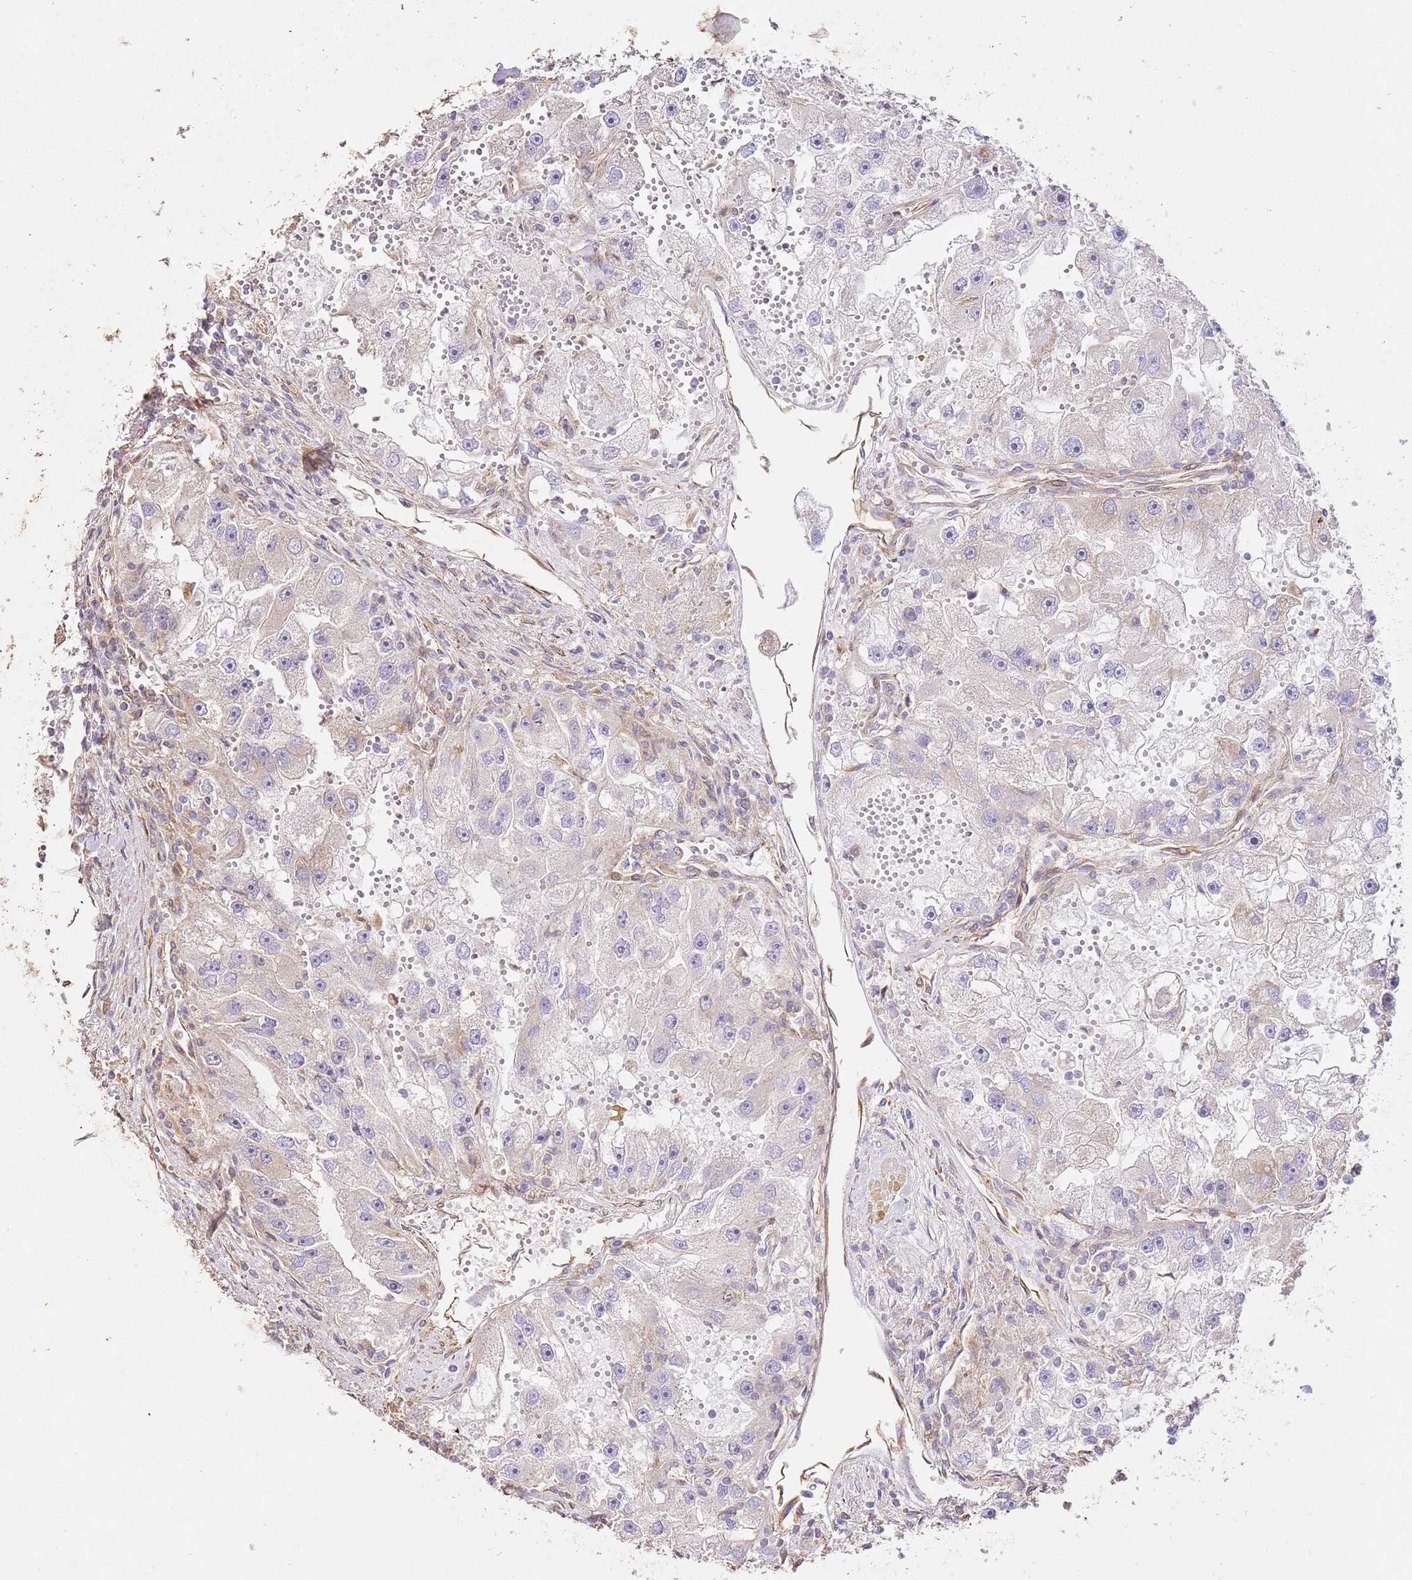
{"staining": {"intensity": "negative", "quantity": "none", "location": "none"}, "tissue": "renal cancer", "cell_type": "Tumor cells", "image_type": "cancer", "snomed": [{"axis": "morphology", "description": "Adenocarcinoma, NOS"}, {"axis": "topography", "description": "Kidney"}], "caption": "IHC histopathology image of renal adenocarcinoma stained for a protein (brown), which displays no expression in tumor cells.", "gene": "ZBTB39", "patient": {"sex": "male", "age": 63}}